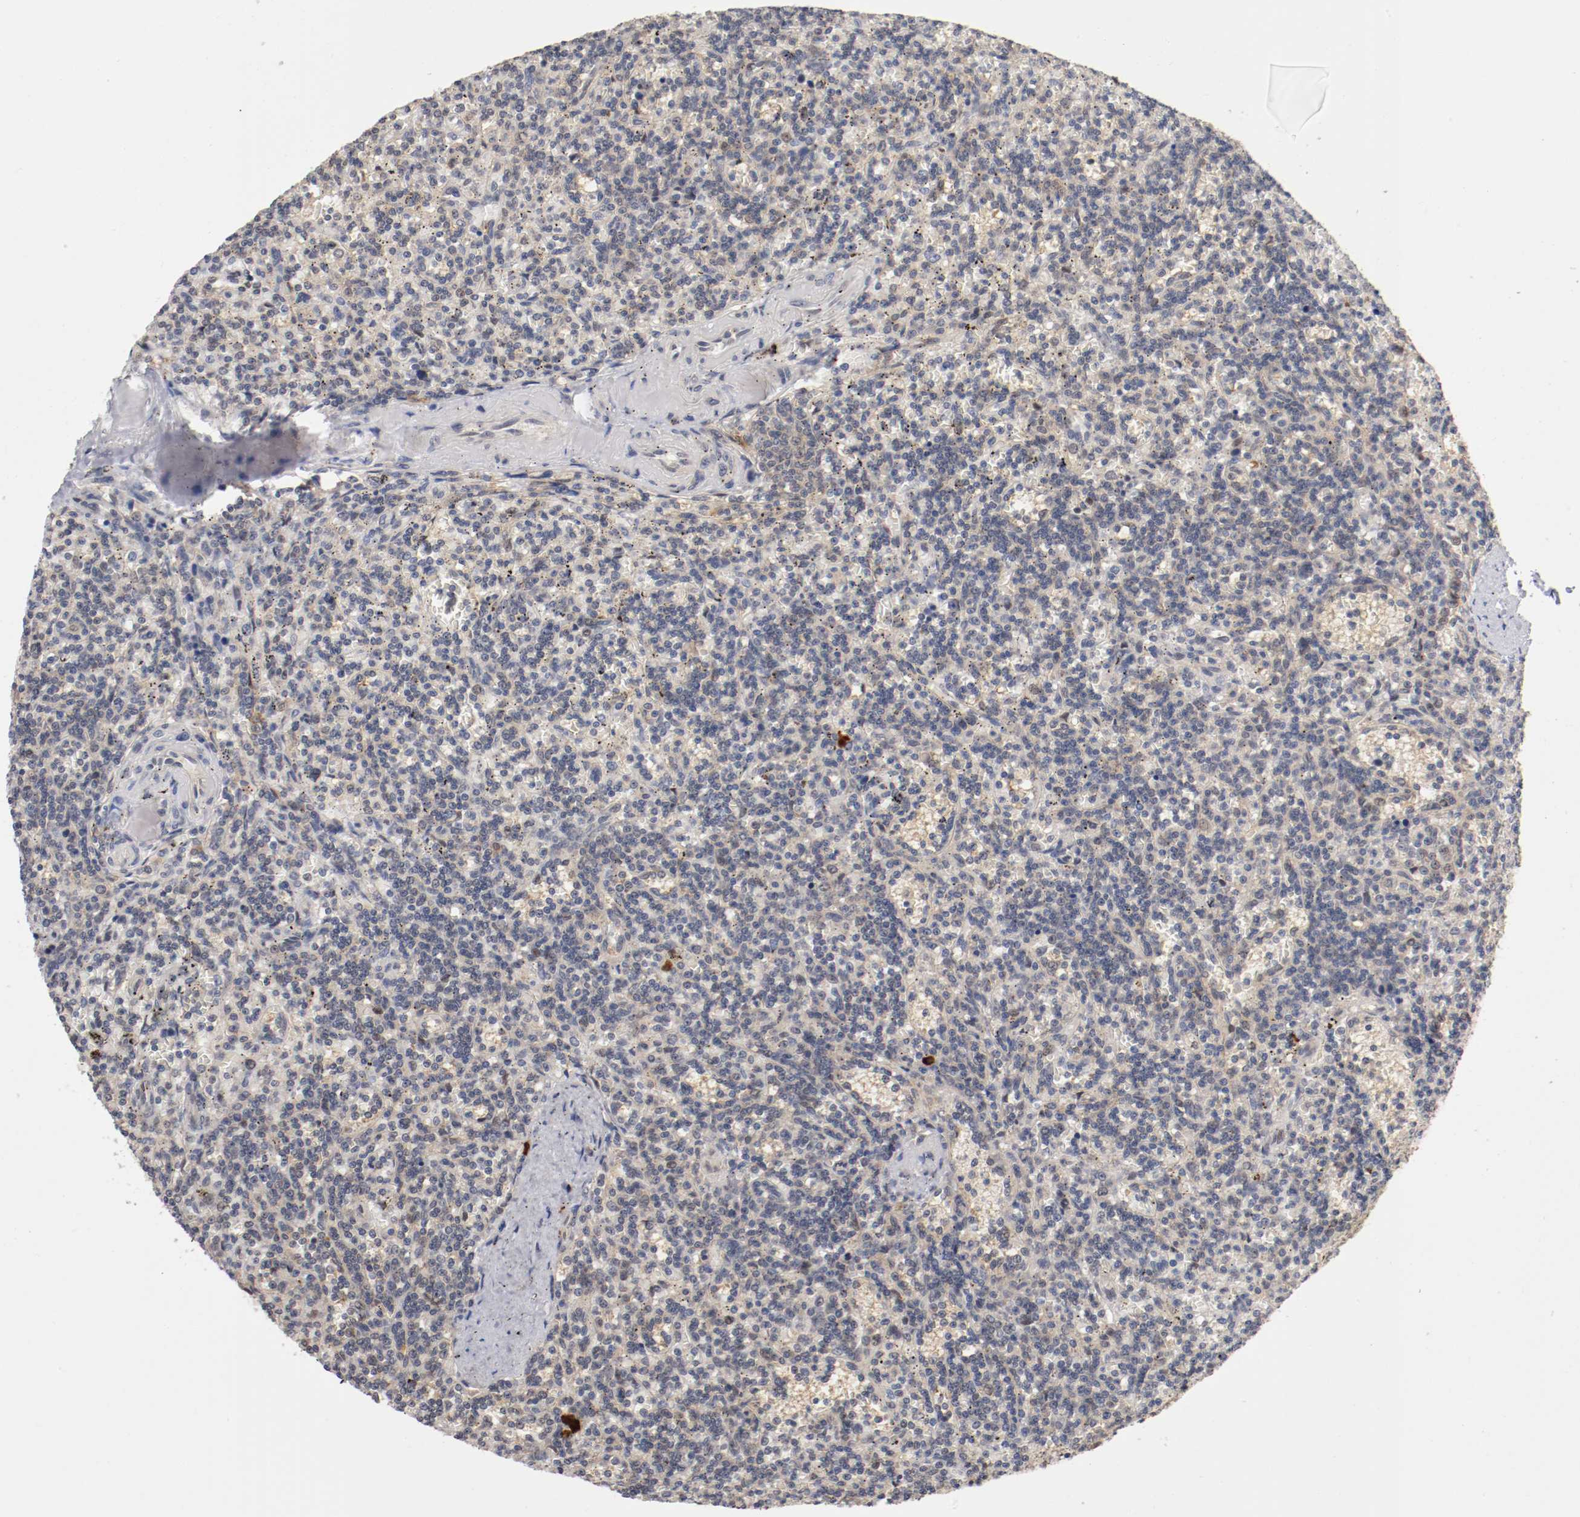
{"staining": {"intensity": "weak", "quantity": "25%-75%", "location": "cytoplasmic/membranous"}, "tissue": "lymphoma", "cell_type": "Tumor cells", "image_type": "cancer", "snomed": [{"axis": "morphology", "description": "Malignant lymphoma, non-Hodgkin's type, Low grade"}, {"axis": "topography", "description": "Spleen"}], "caption": "A brown stain highlights weak cytoplasmic/membranous staining of a protein in low-grade malignant lymphoma, non-Hodgkin's type tumor cells.", "gene": "DNMT3B", "patient": {"sex": "male", "age": 73}}